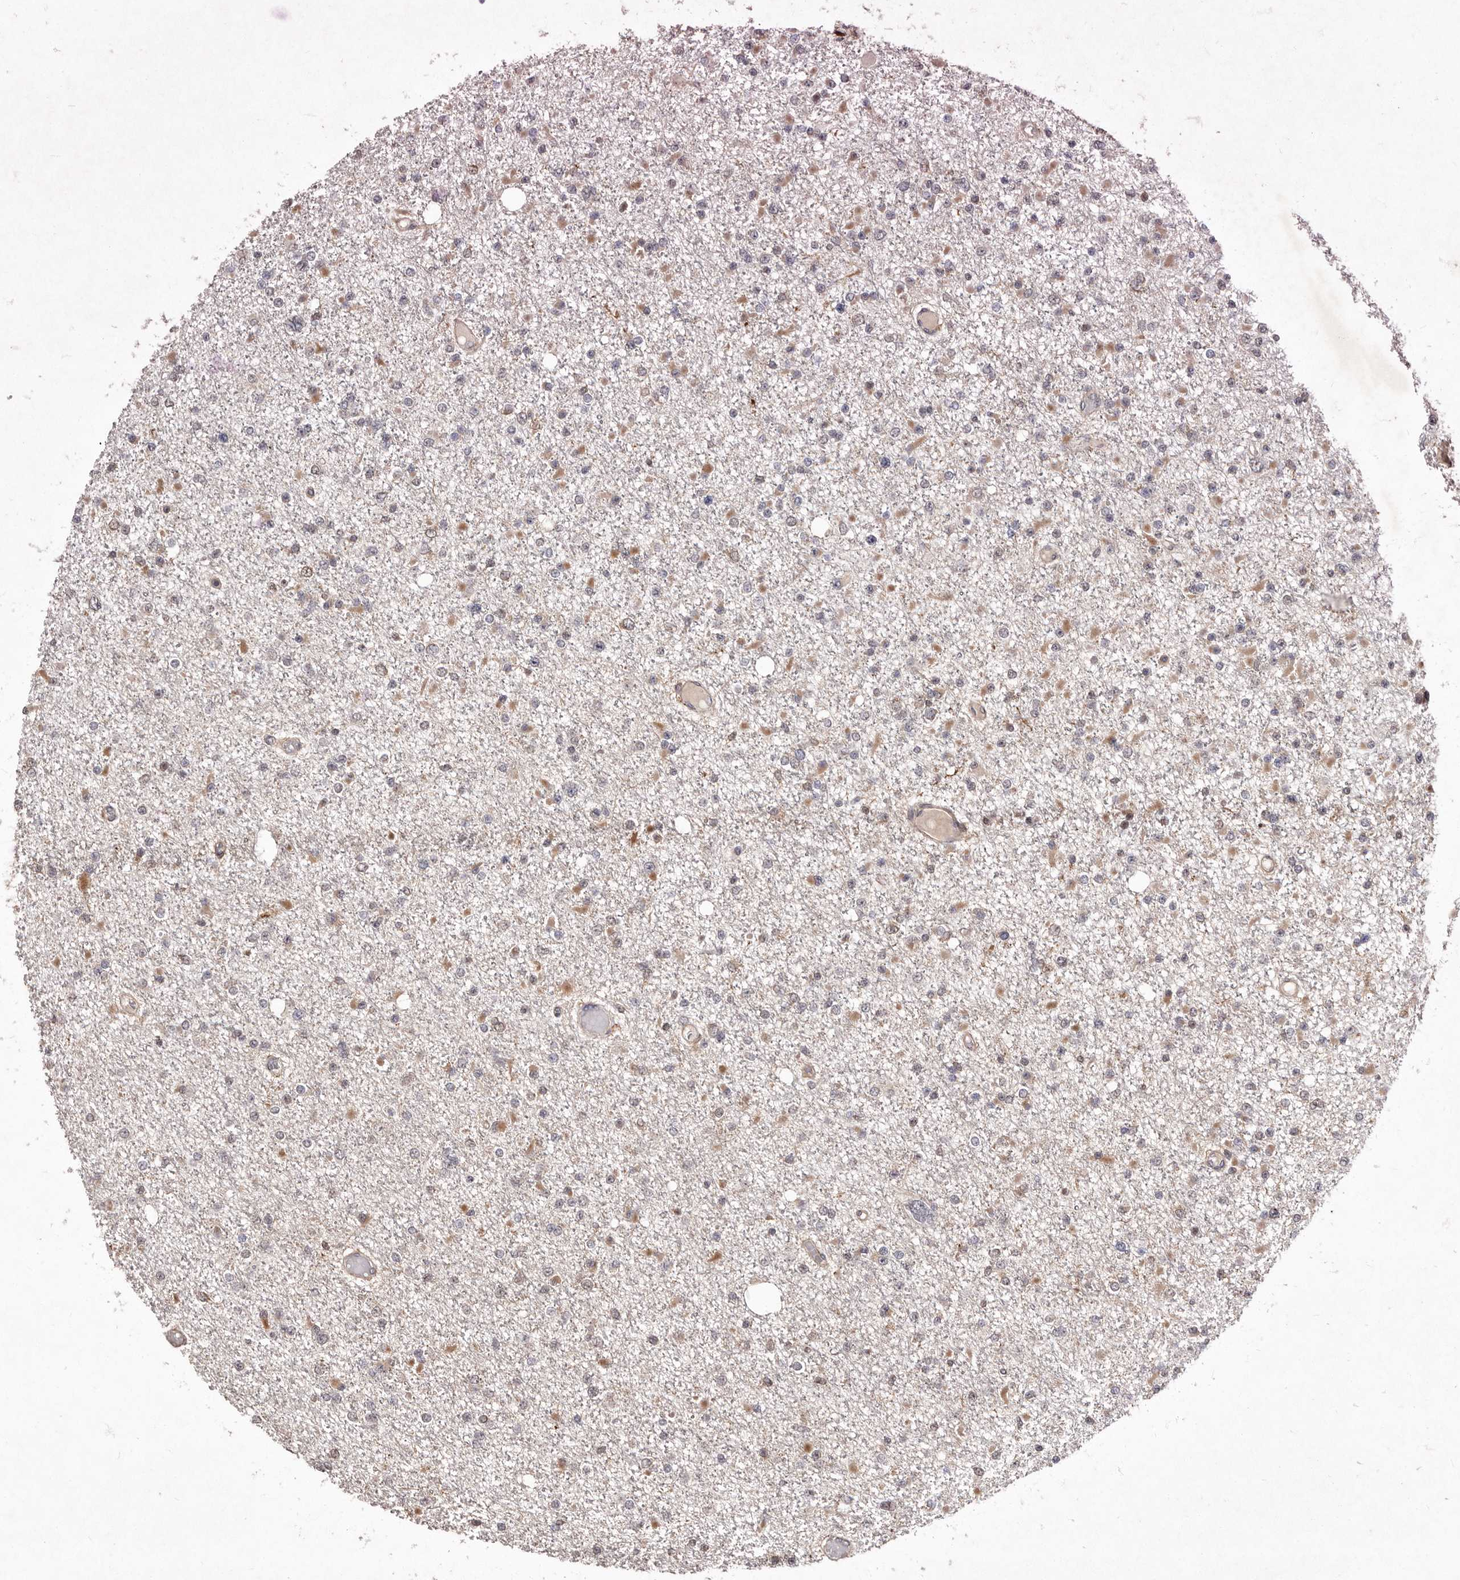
{"staining": {"intensity": "moderate", "quantity": "<25%", "location": "cytoplasmic/membranous"}, "tissue": "glioma", "cell_type": "Tumor cells", "image_type": "cancer", "snomed": [{"axis": "morphology", "description": "Glioma, malignant, Low grade"}, {"axis": "topography", "description": "Brain"}], "caption": "Human glioma stained with a brown dye demonstrates moderate cytoplasmic/membranous positive staining in approximately <25% of tumor cells.", "gene": "RRM2B", "patient": {"sex": "female", "age": 22}}